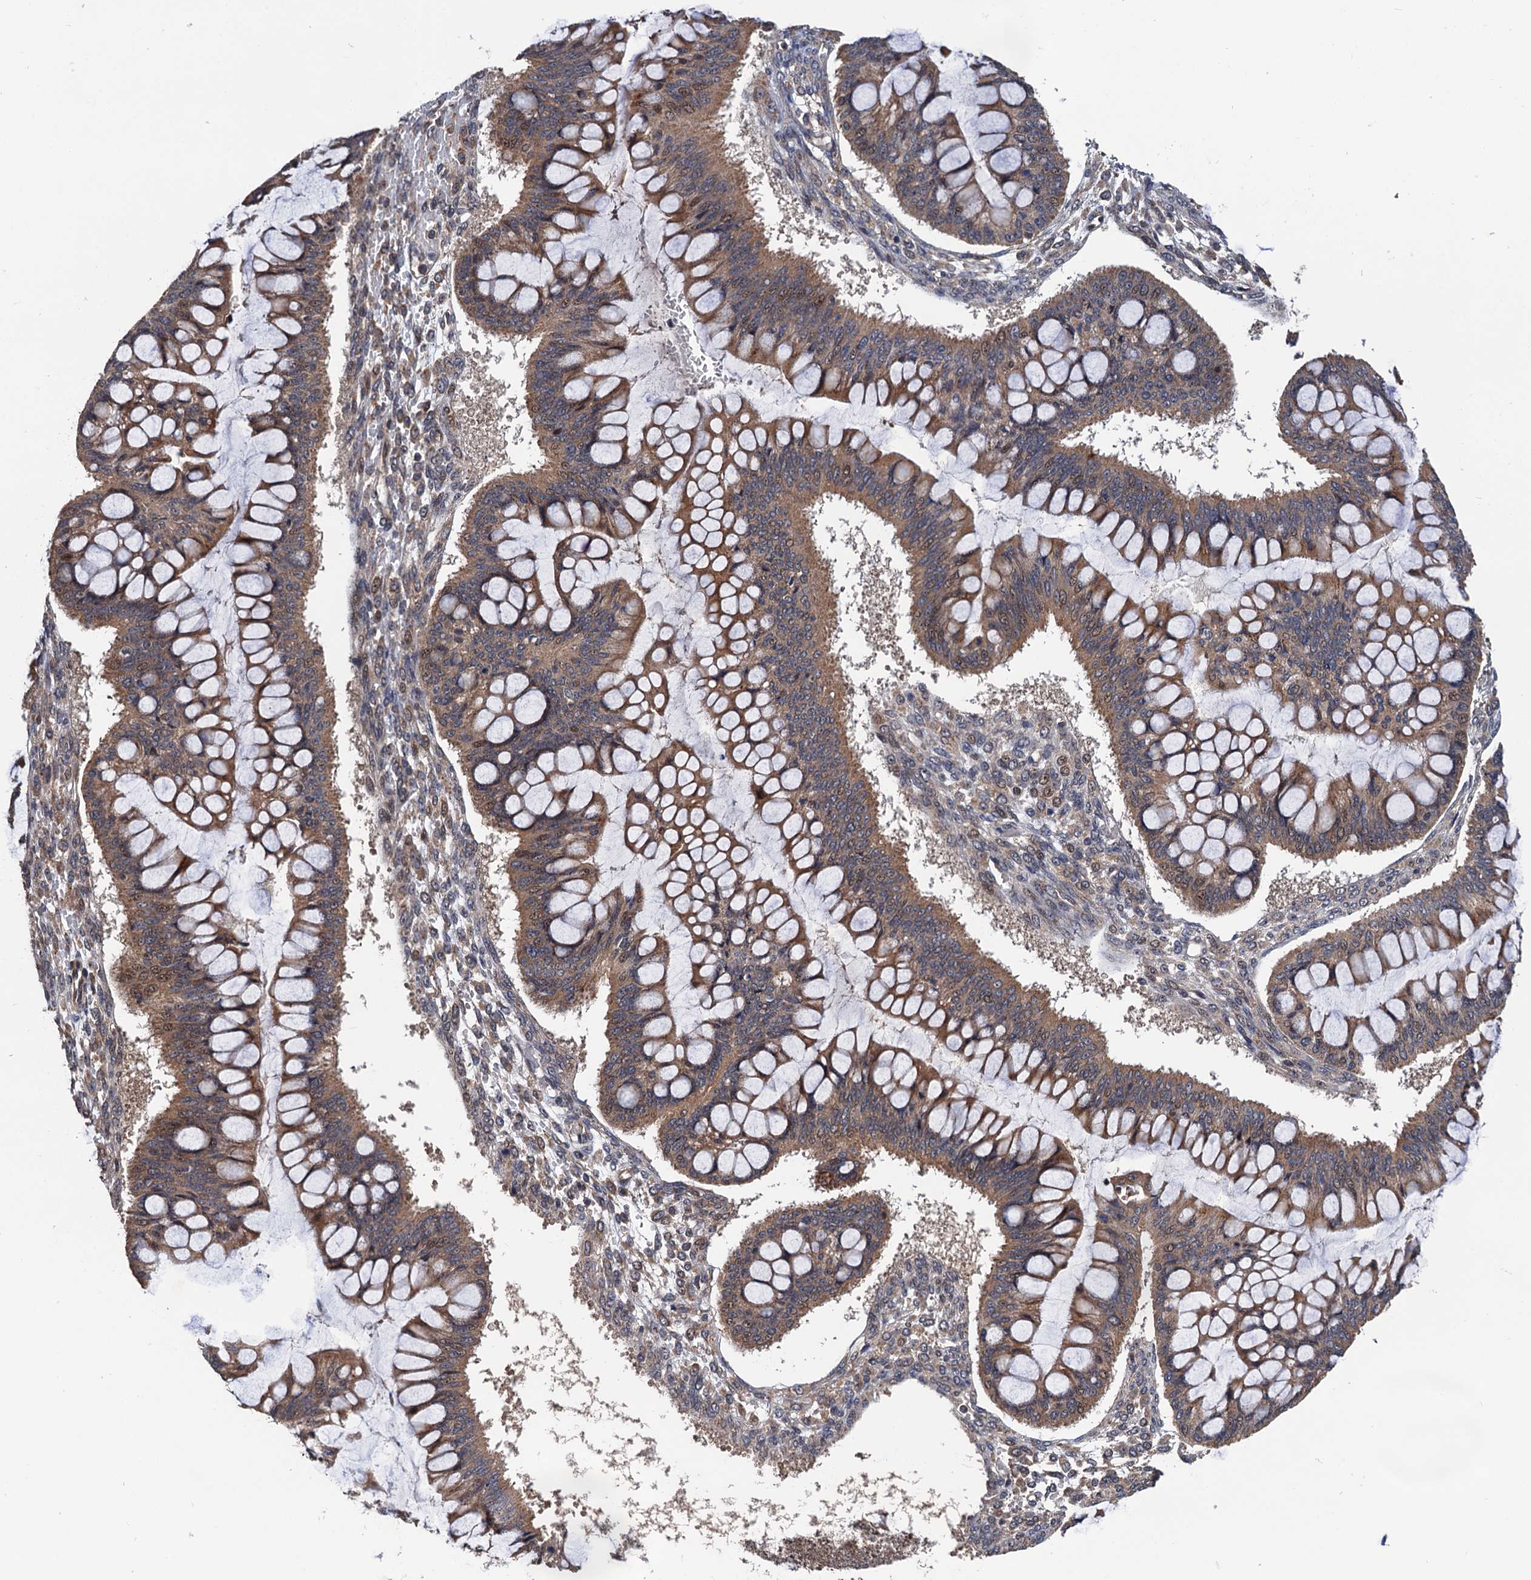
{"staining": {"intensity": "moderate", "quantity": ">75%", "location": "cytoplasmic/membranous"}, "tissue": "ovarian cancer", "cell_type": "Tumor cells", "image_type": "cancer", "snomed": [{"axis": "morphology", "description": "Cystadenocarcinoma, mucinous, NOS"}, {"axis": "topography", "description": "Ovary"}], "caption": "Protein analysis of mucinous cystadenocarcinoma (ovarian) tissue demonstrates moderate cytoplasmic/membranous positivity in approximately >75% of tumor cells.", "gene": "NAA16", "patient": {"sex": "female", "age": 73}}